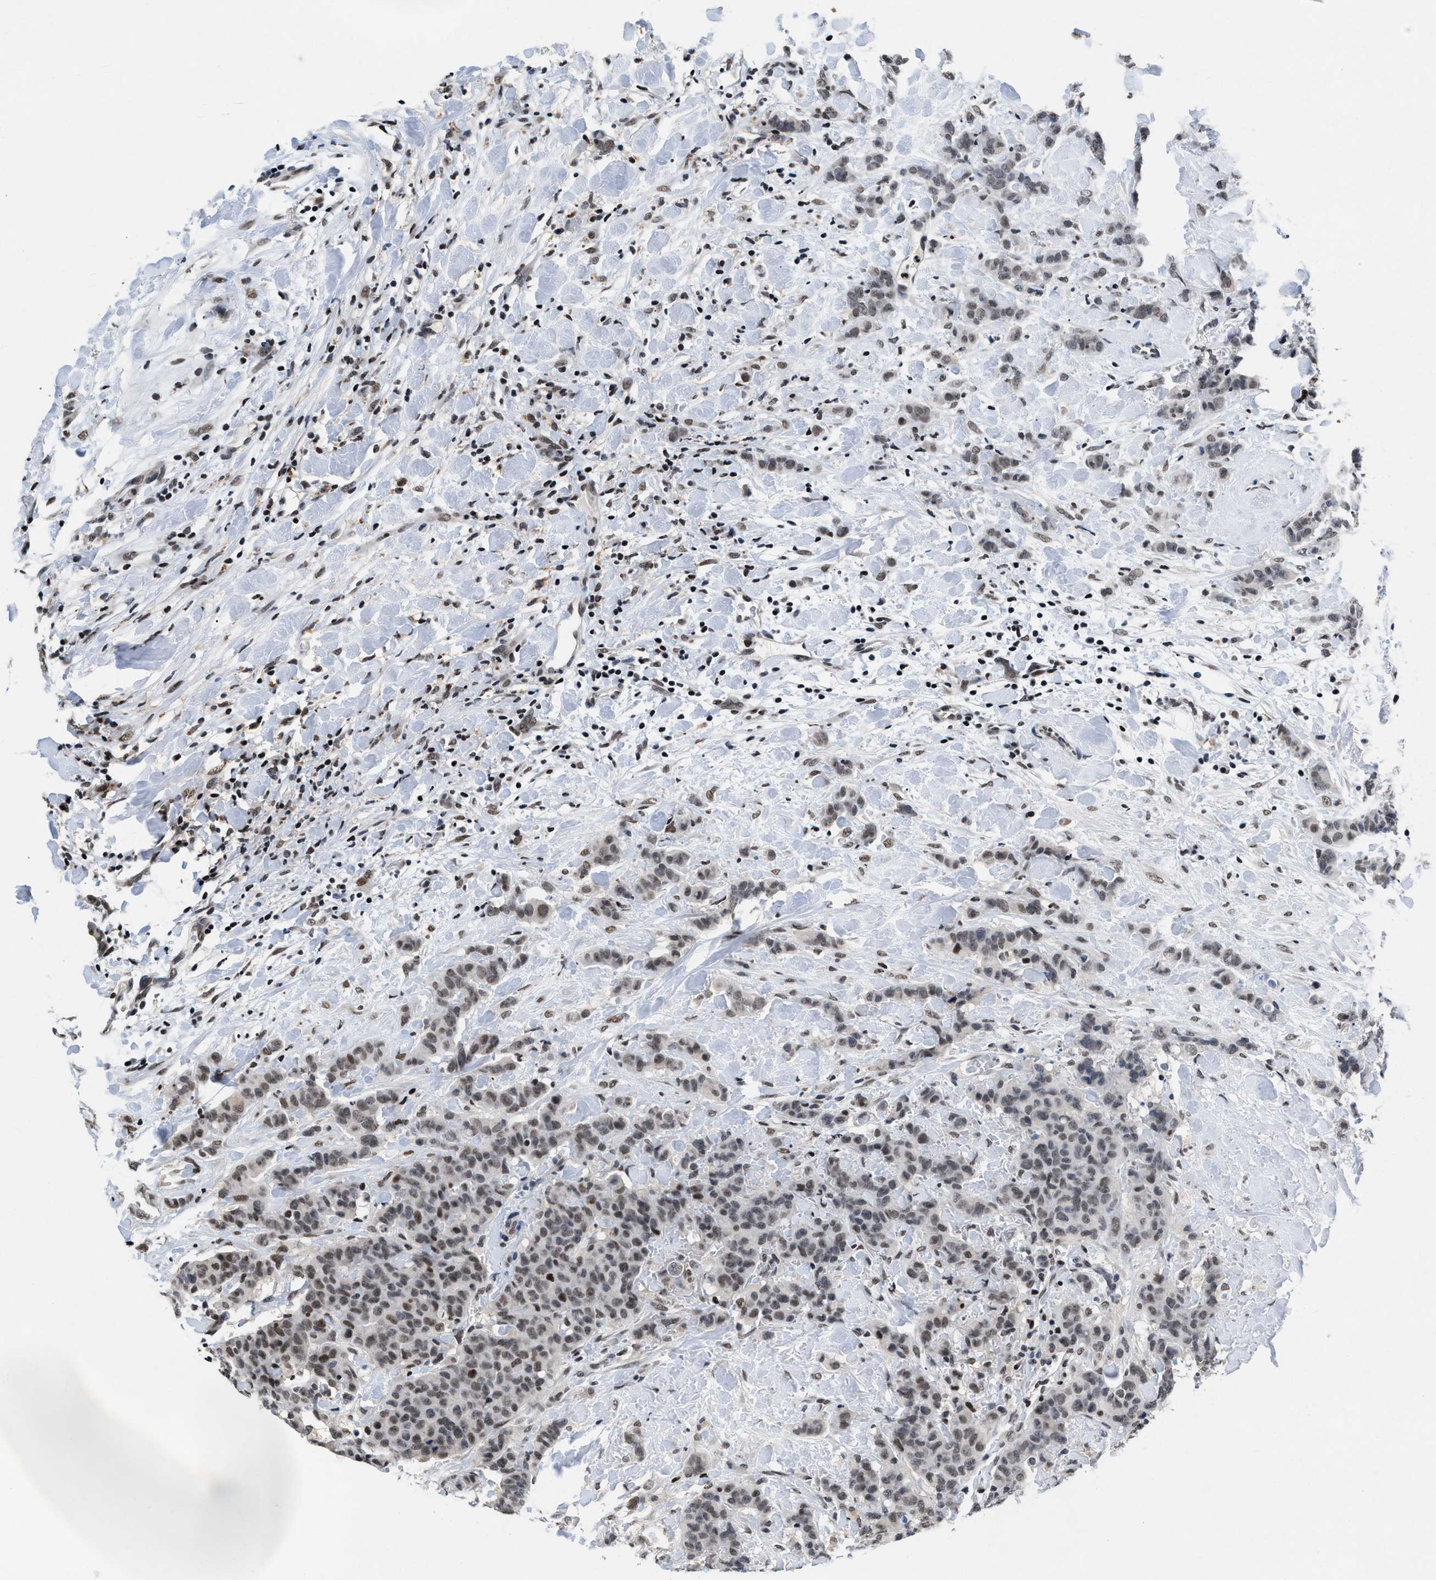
{"staining": {"intensity": "weak", "quantity": ">75%", "location": "nuclear"}, "tissue": "breast cancer", "cell_type": "Tumor cells", "image_type": "cancer", "snomed": [{"axis": "morphology", "description": "Normal tissue, NOS"}, {"axis": "morphology", "description": "Duct carcinoma"}, {"axis": "topography", "description": "Breast"}], "caption": "This histopathology image demonstrates IHC staining of breast intraductal carcinoma, with low weak nuclear expression in about >75% of tumor cells.", "gene": "WDR81", "patient": {"sex": "female", "age": 40}}